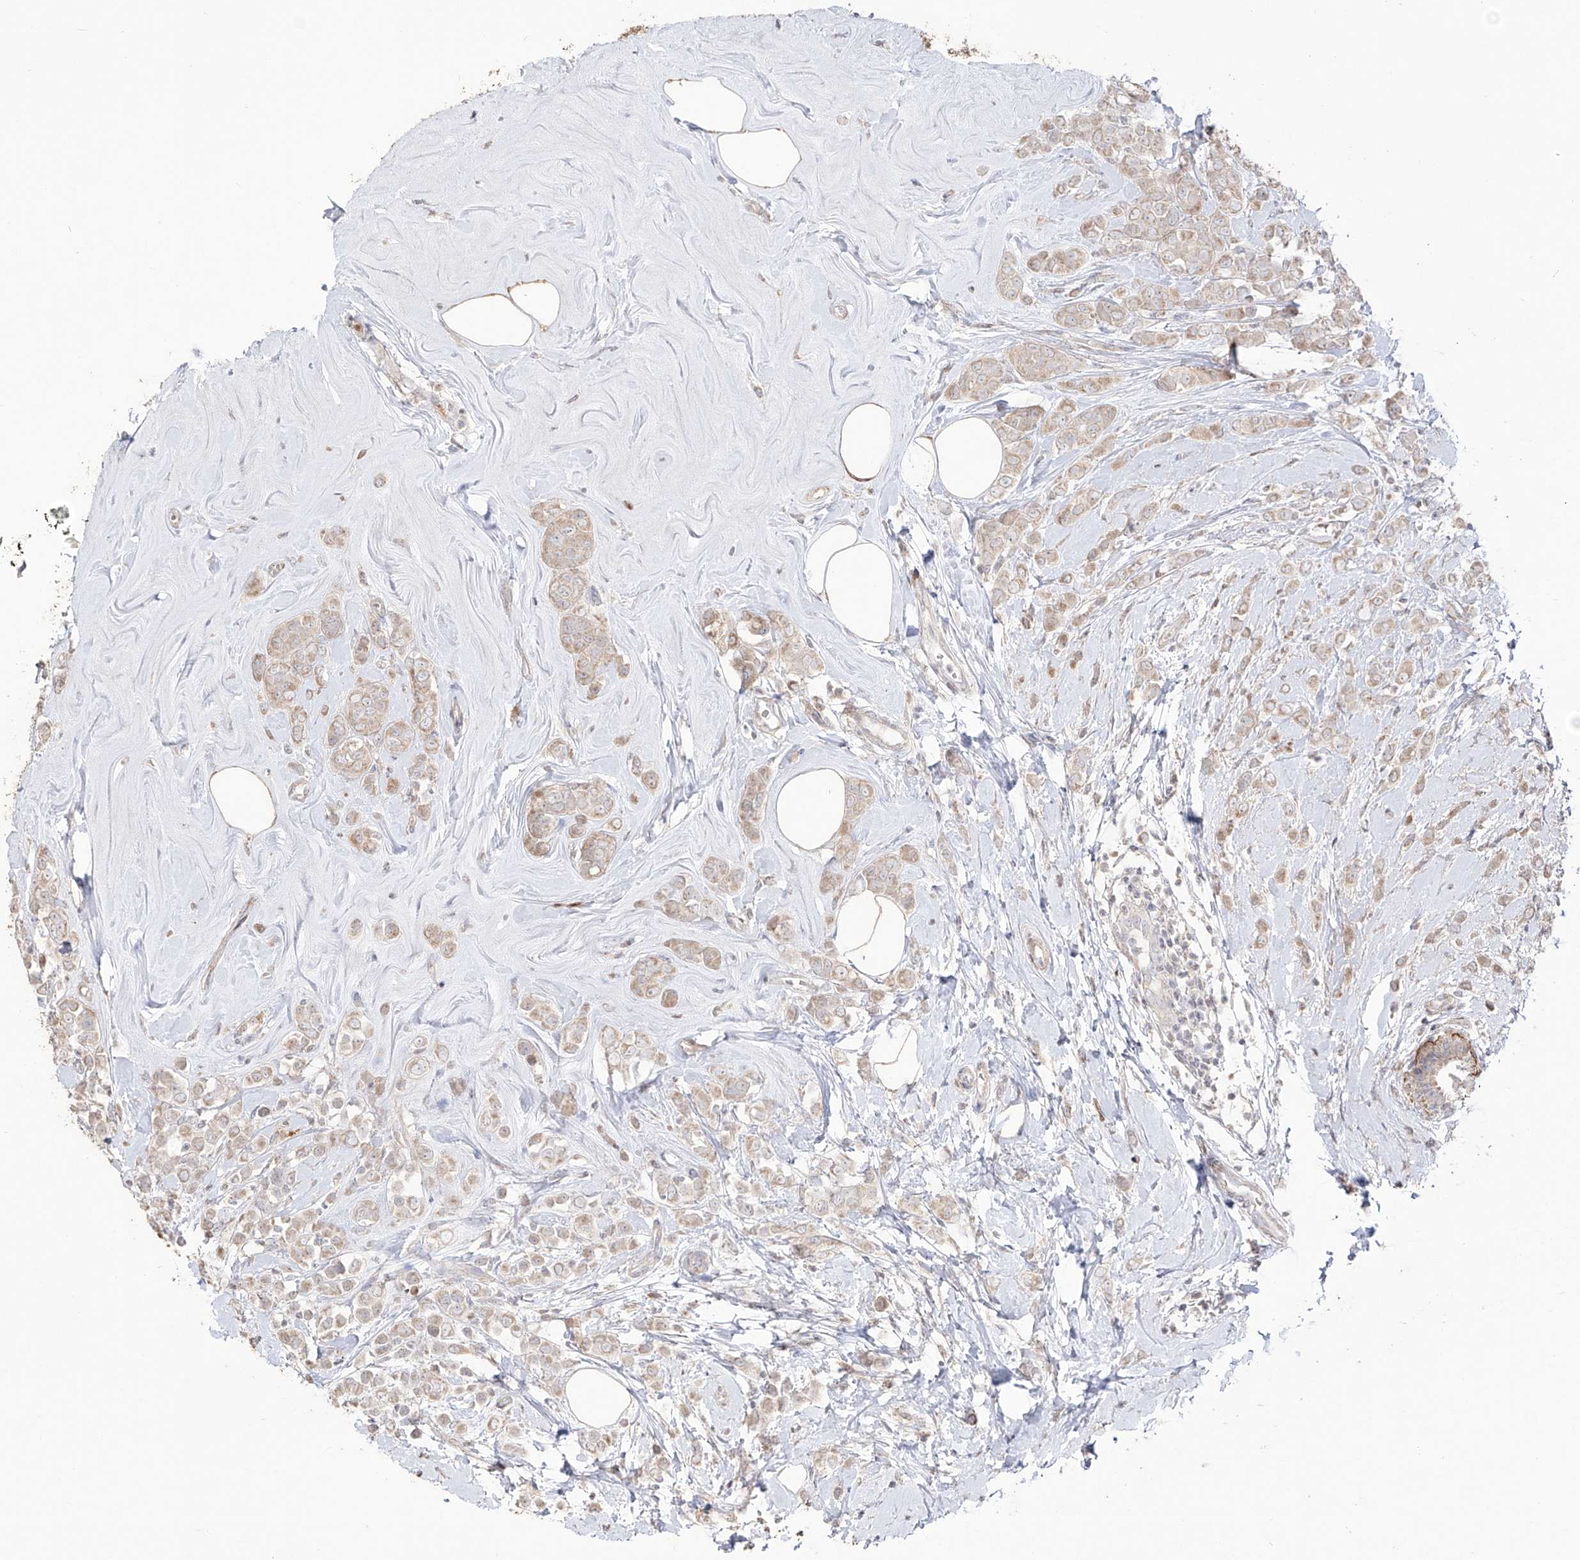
{"staining": {"intensity": "negative", "quantity": "none", "location": "none"}, "tissue": "breast cancer", "cell_type": "Tumor cells", "image_type": "cancer", "snomed": [{"axis": "morphology", "description": "Lobular carcinoma"}, {"axis": "topography", "description": "Breast"}], "caption": "High magnification brightfield microscopy of lobular carcinoma (breast) stained with DAB (3,3'-diaminobenzidine) (brown) and counterstained with hematoxylin (blue): tumor cells show no significant staining. The staining was performed using DAB (3,3'-diaminobenzidine) to visualize the protein expression in brown, while the nuclei were stained in blue with hematoxylin (Magnification: 20x).", "gene": "YKT6", "patient": {"sex": "female", "age": 47}}